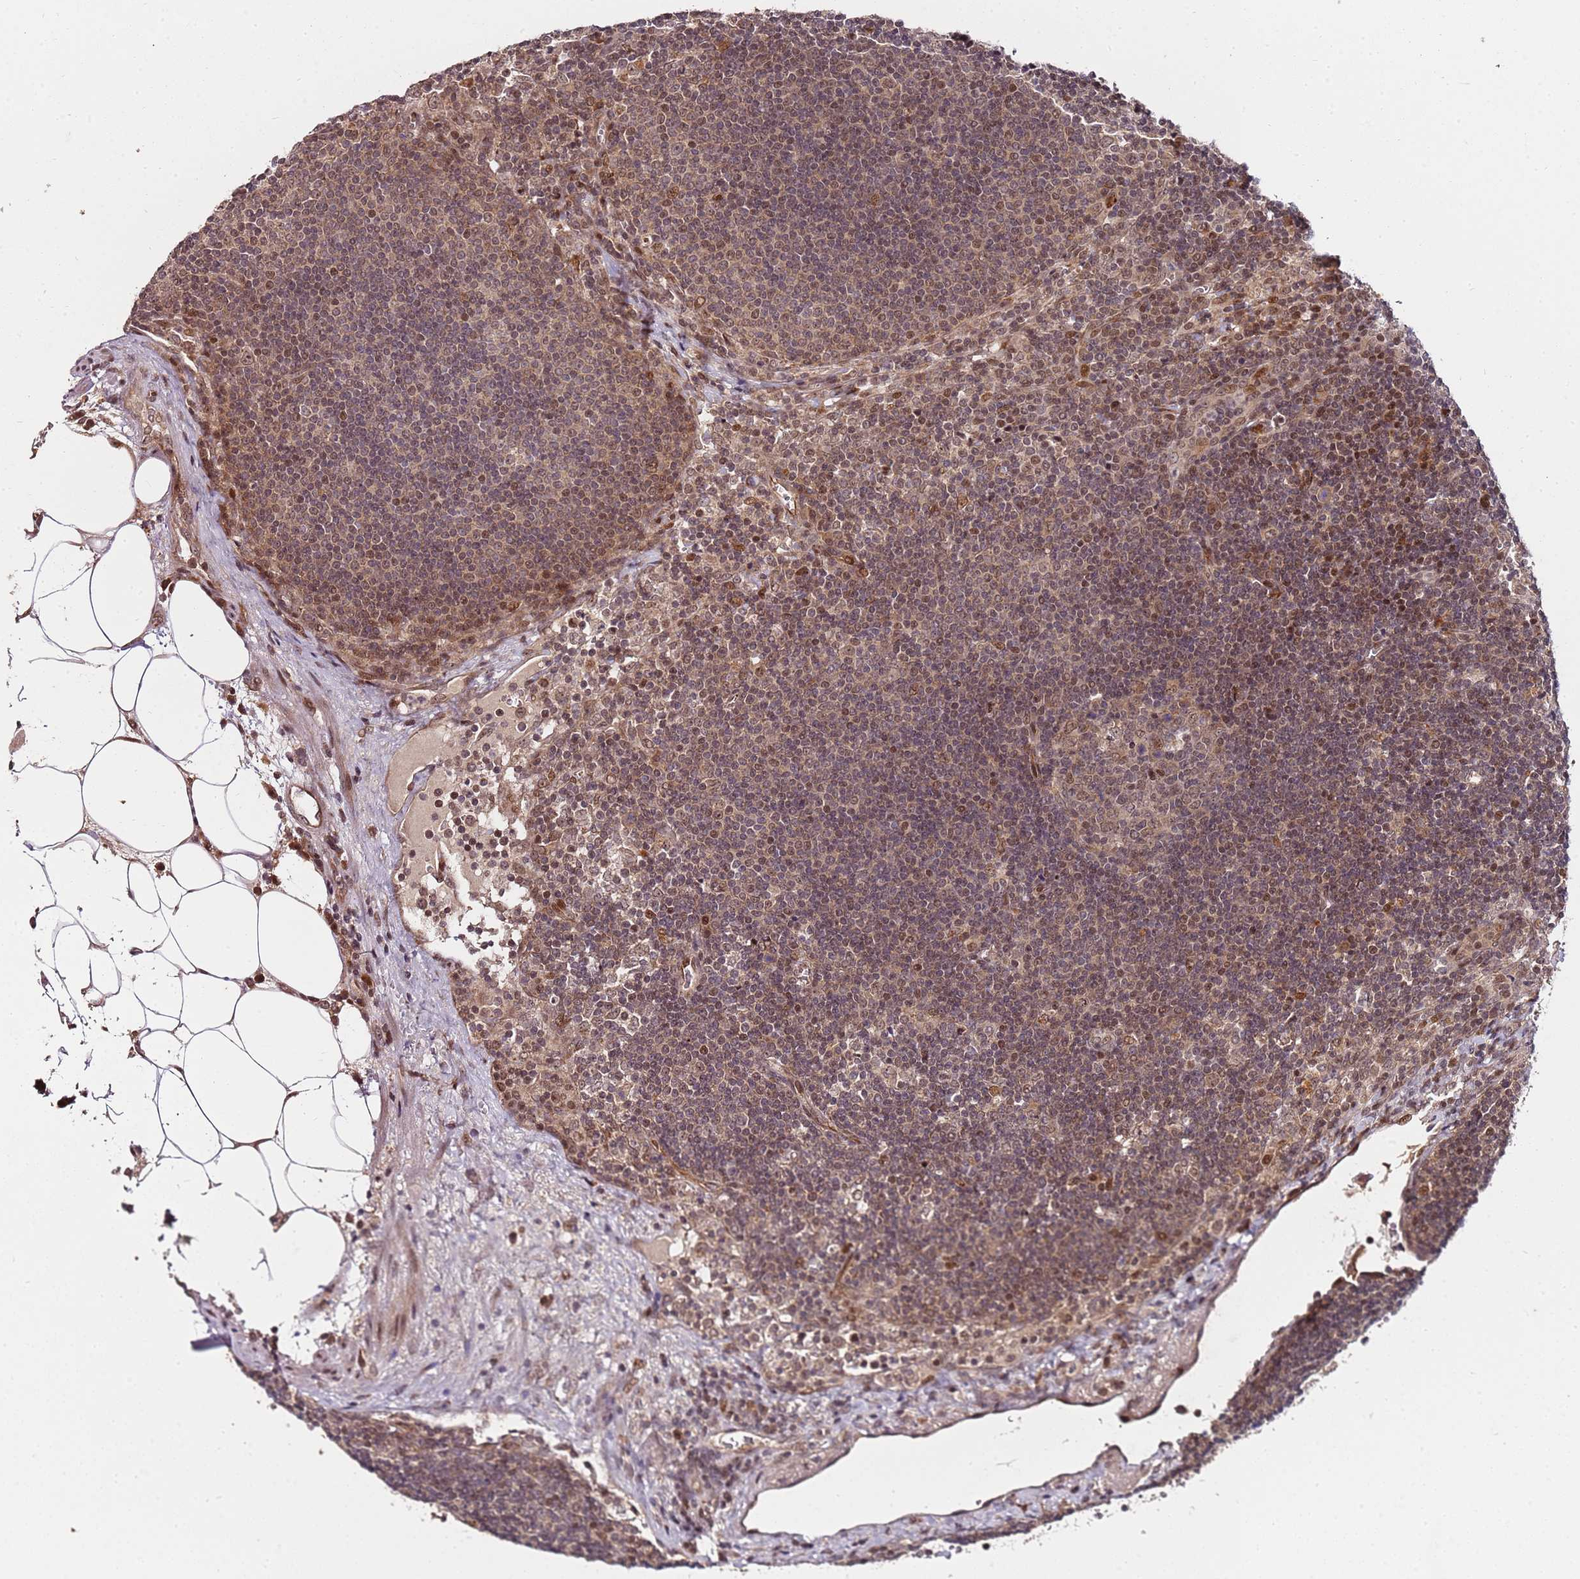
{"staining": {"intensity": "weak", "quantity": "25%-75%", "location": "cytoplasmic/membranous"}, "tissue": "lymph node", "cell_type": "Germinal center cells", "image_type": "normal", "snomed": [{"axis": "morphology", "description": "Normal tissue, NOS"}, {"axis": "topography", "description": "Lymph node"}], "caption": "Lymph node stained with a brown dye exhibits weak cytoplasmic/membranous positive expression in about 25%-75% of germinal center cells.", "gene": "EDC3", "patient": {"sex": "male", "age": 58}}